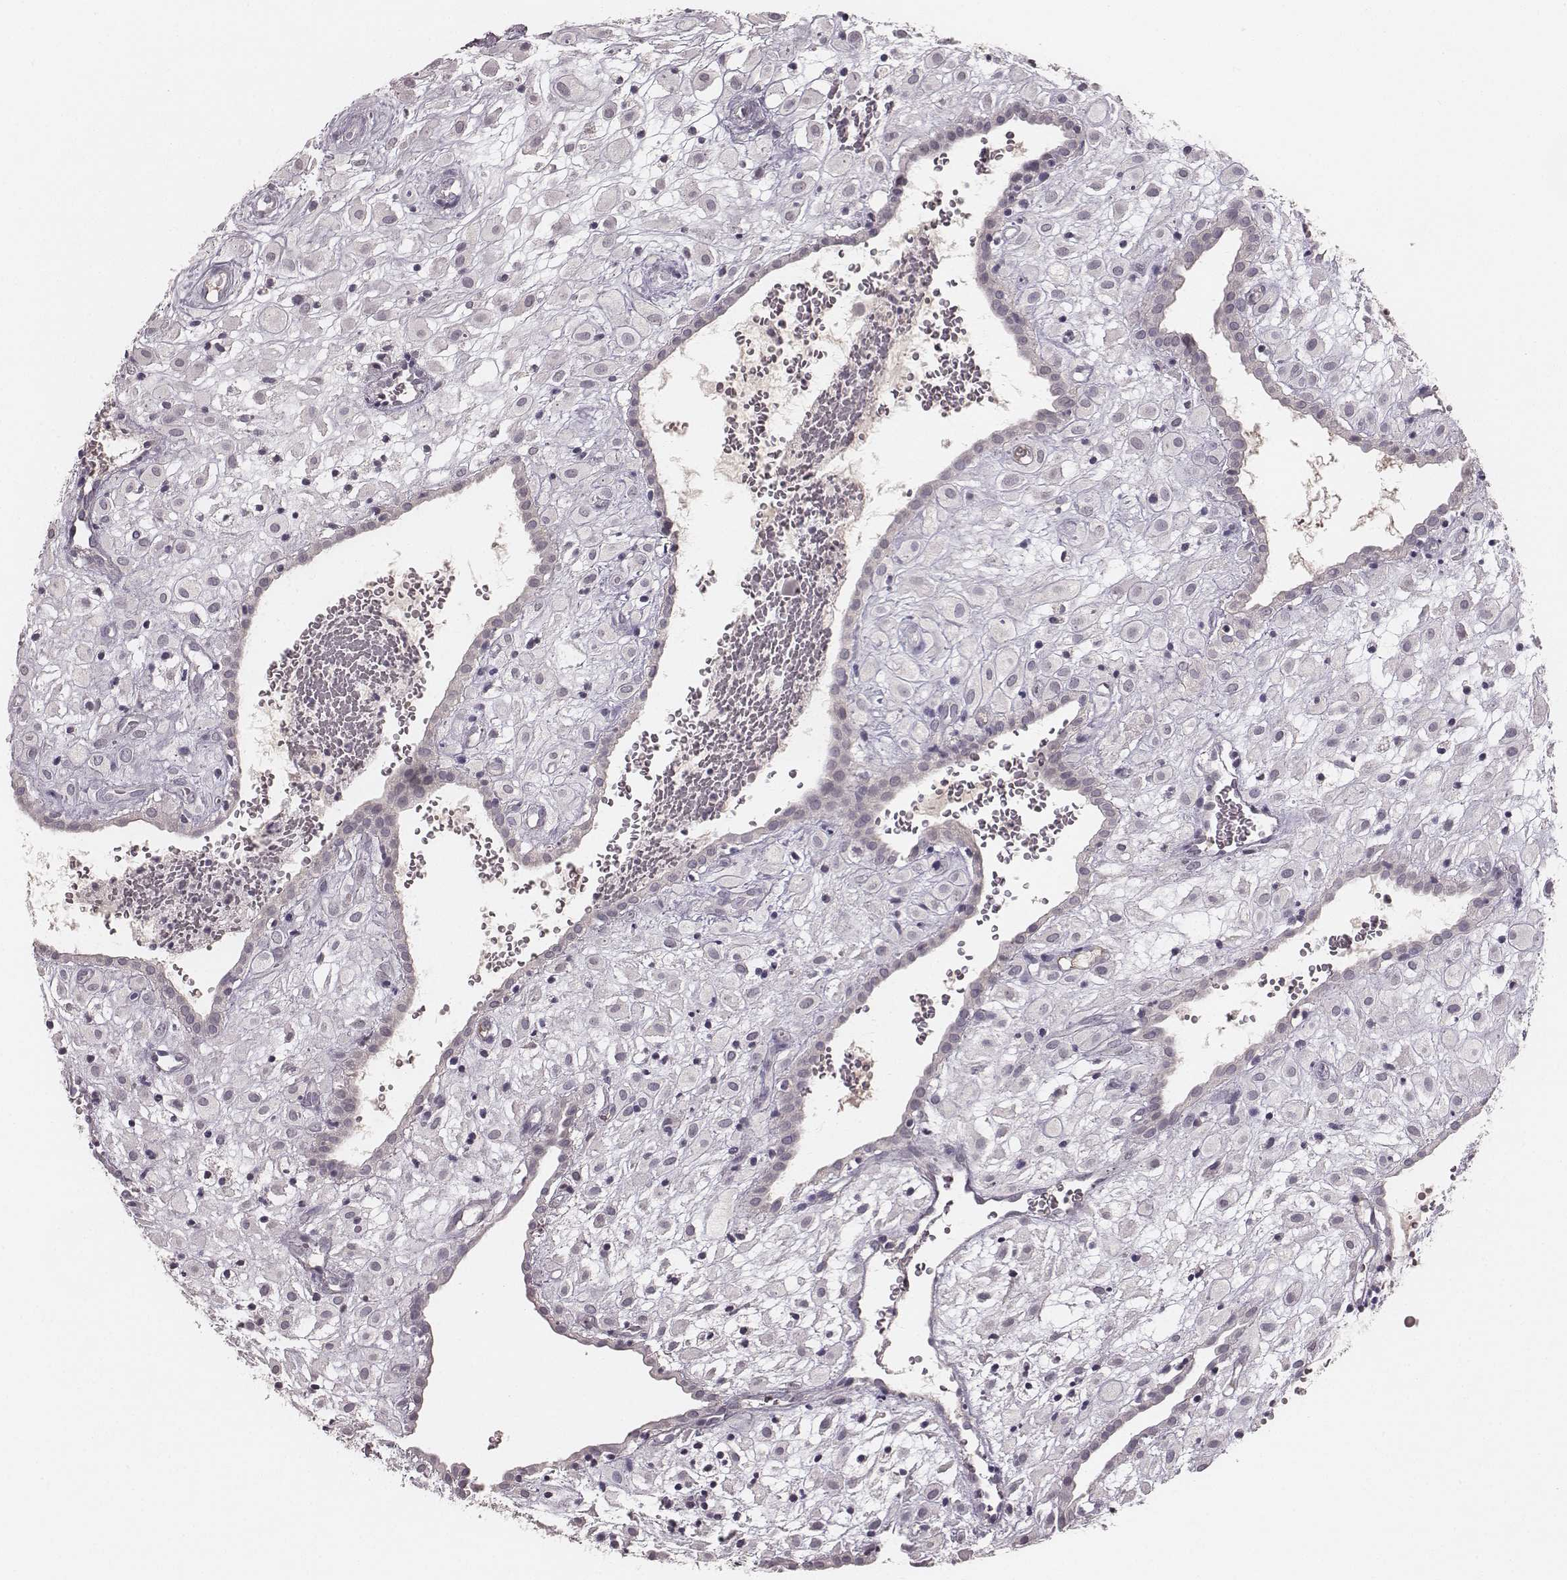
{"staining": {"intensity": "negative", "quantity": "none", "location": "none"}, "tissue": "placenta", "cell_type": "Decidual cells", "image_type": "normal", "snomed": [{"axis": "morphology", "description": "Normal tissue, NOS"}, {"axis": "topography", "description": "Placenta"}], "caption": "Unremarkable placenta was stained to show a protein in brown. There is no significant expression in decidual cells. Brightfield microscopy of immunohistochemistry (IHC) stained with DAB (3,3'-diaminobenzidine) (brown) and hematoxylin (blue), captured at high magnification.", "gene": "LY6K", "patient": {"sex": "female", "age": 24}}